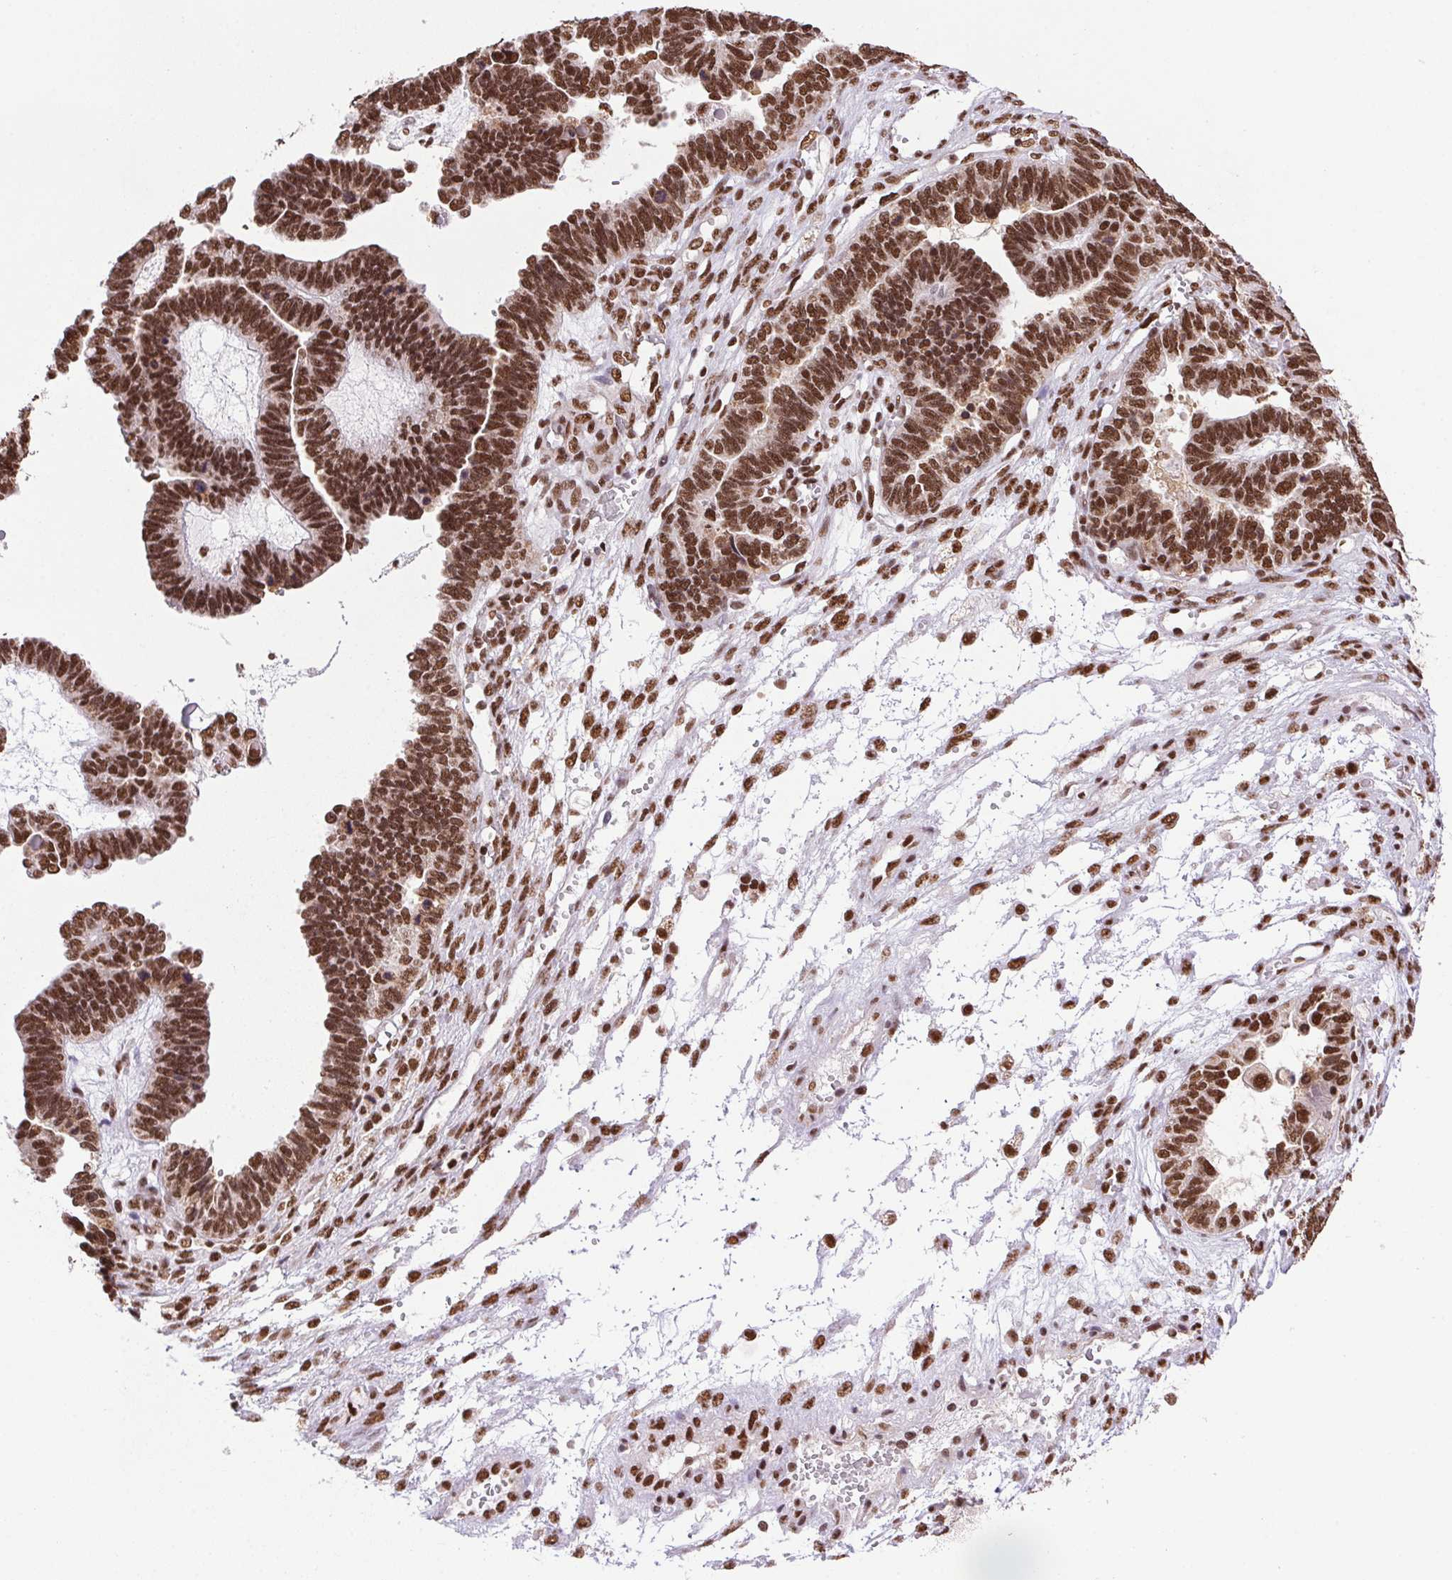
{"staining": {"intensity": "strong", "quantity": ">75%", "location": "nuclear"}, "tissue": "ovarian cancer", "cell_type": "Tumor cells", "image_type": "cancer", "snomed": [{"axis": "morphology", "description": "Cystadenocarcinoma, serous, NOS"}, {"axis": "topography", "description": "Ovary"}], "caption": "A brown stain labels strong nuclear positivity of a protein in ovarian cancer (serous cystadenocarcinoma) tumor cells. (Brightfield microscopy of DAB IHC at high magnification).", "gene": "ZNF207", "patient": {"sex": "female", "age": 51}}